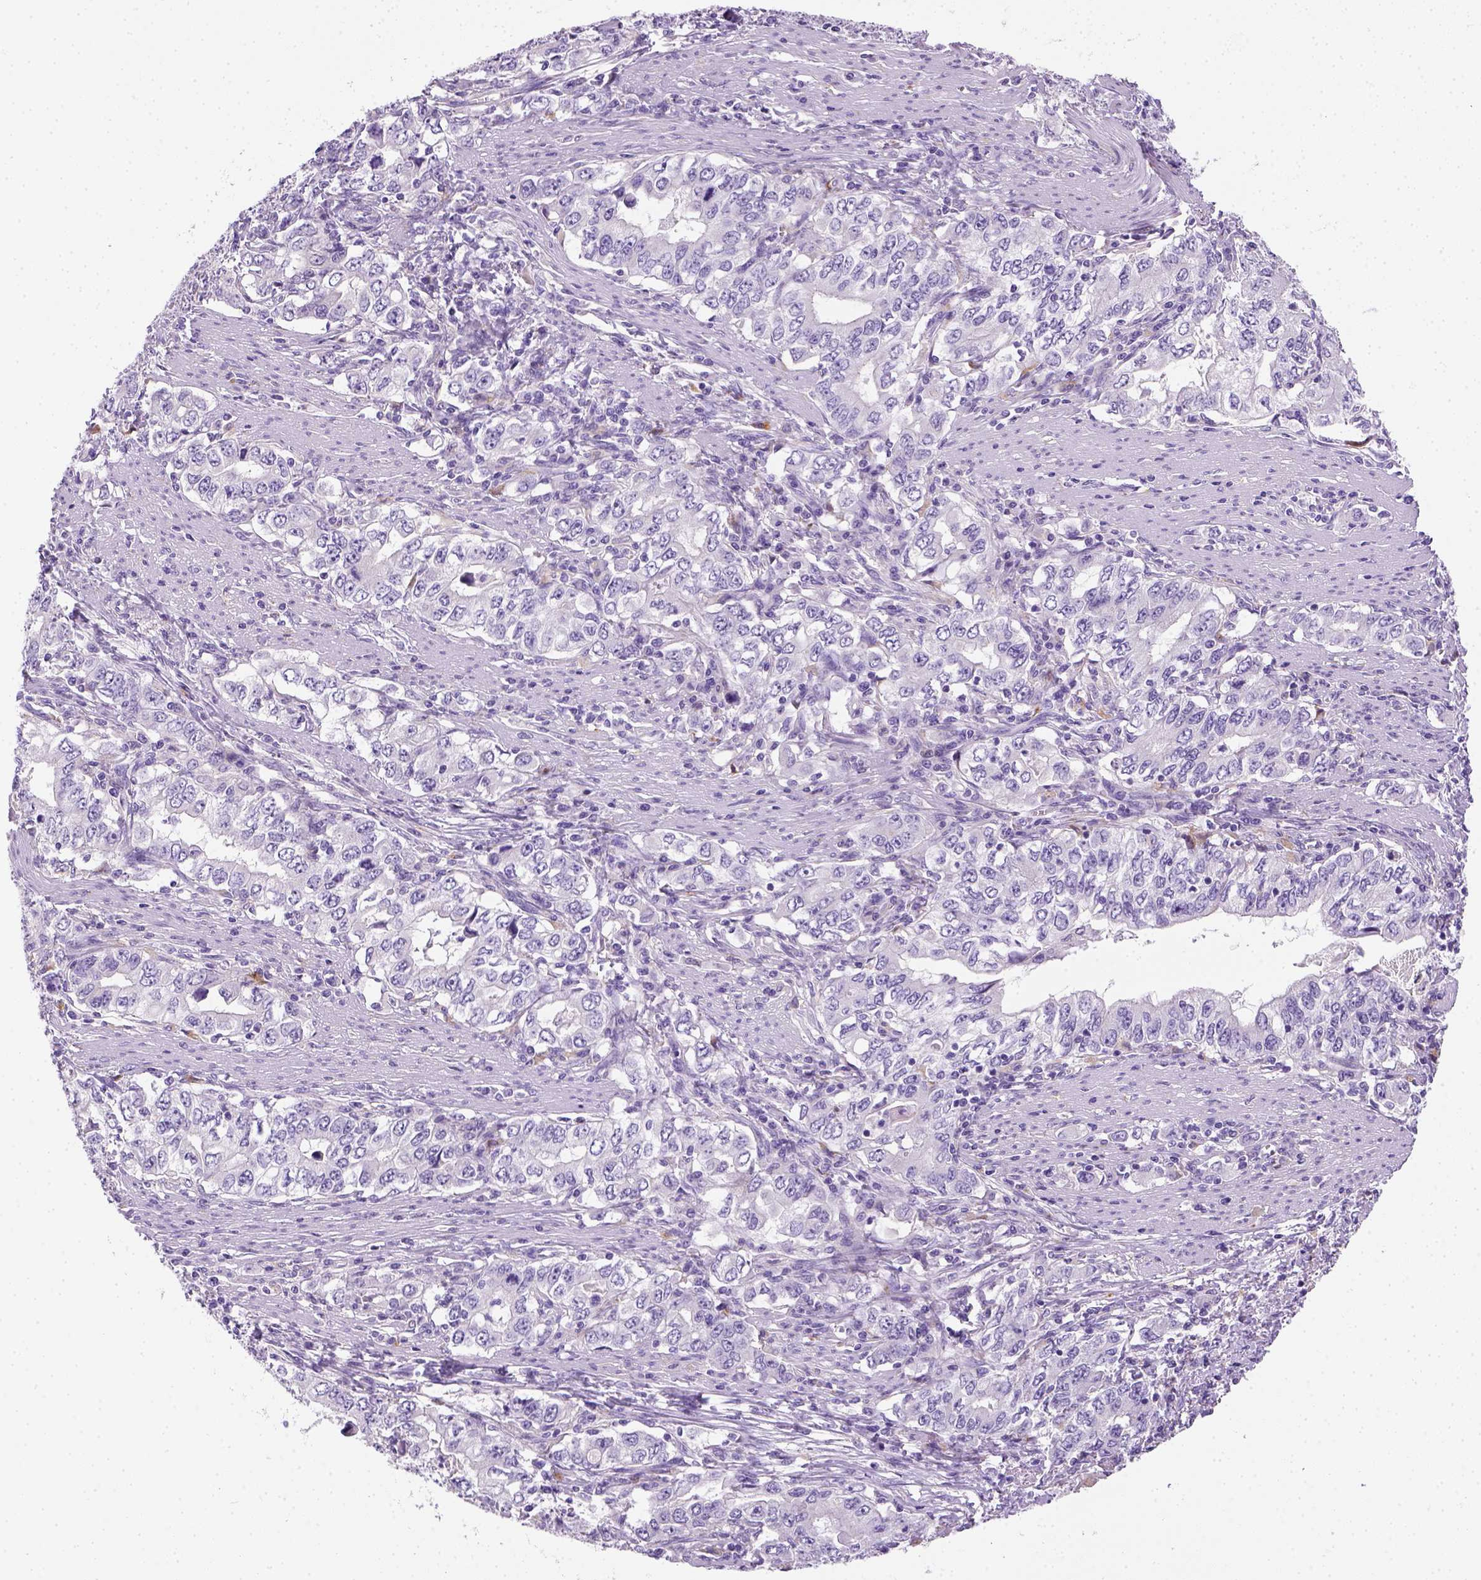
{"staining": {"intensity": "negative", "quantity": "none", "location": "none"}, "tissue": "stomach cancer", "cell_type": "Tumor cells", "image_type": "cancer", "snomed": [{"axis": "morphology", "description": "Adenocarcinoma, NOS"}, {"axis": "topography", "description": "Stomach, lower"}], "caption": "Tumor cells are negative for protein expression in human stomach cancer (adenocarcinoma). (Stains: DAB (3,3'-diaminobenzidine) immunohistochemistry with hematoxylin counter stain, Microscopy: brightfield microscopy at high magnification).", "gene": "KRT71", "patient": {"sex": "female", "age": 72}}